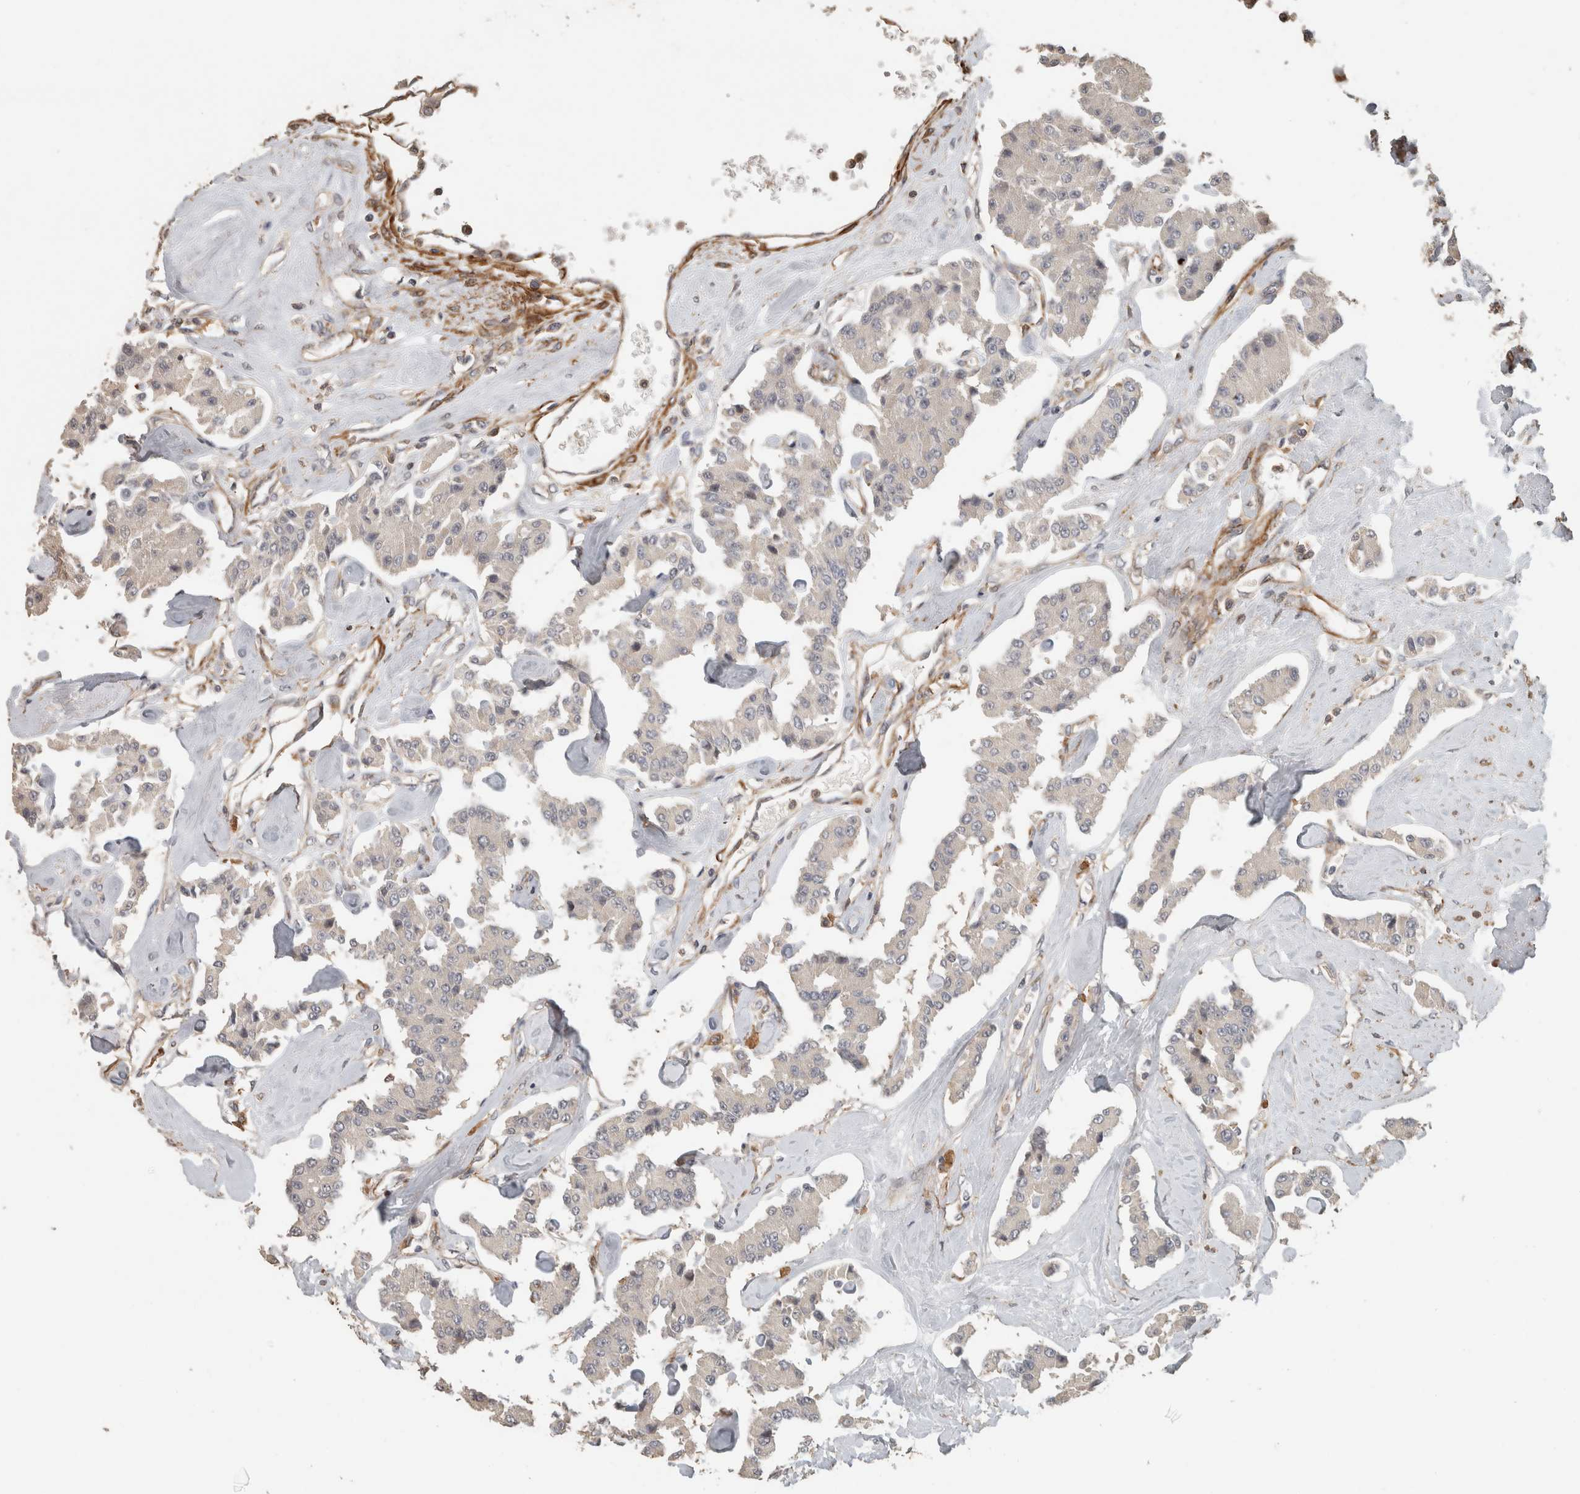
{"staining": {"intensity": "negative", "quantity": "none", "location": "none"}, "tissue": "carcinoid", "cell_type": "Tumor cells", "image_type": "cancer", "snomed": [{"axis": "morphology", "description": "Carcinoid, malignant, NOS"}, {"axis": "topography", "description": "Pancreas"}], "caption": "Image shows no protein expression in tumor cells of malignant carcinoid tissue. (Immunohistochemistry (ihc), brightfield microscopy, high magnification).", "gene": "SIPA1L2", "patient": {"sex": "male", "age": 41}}